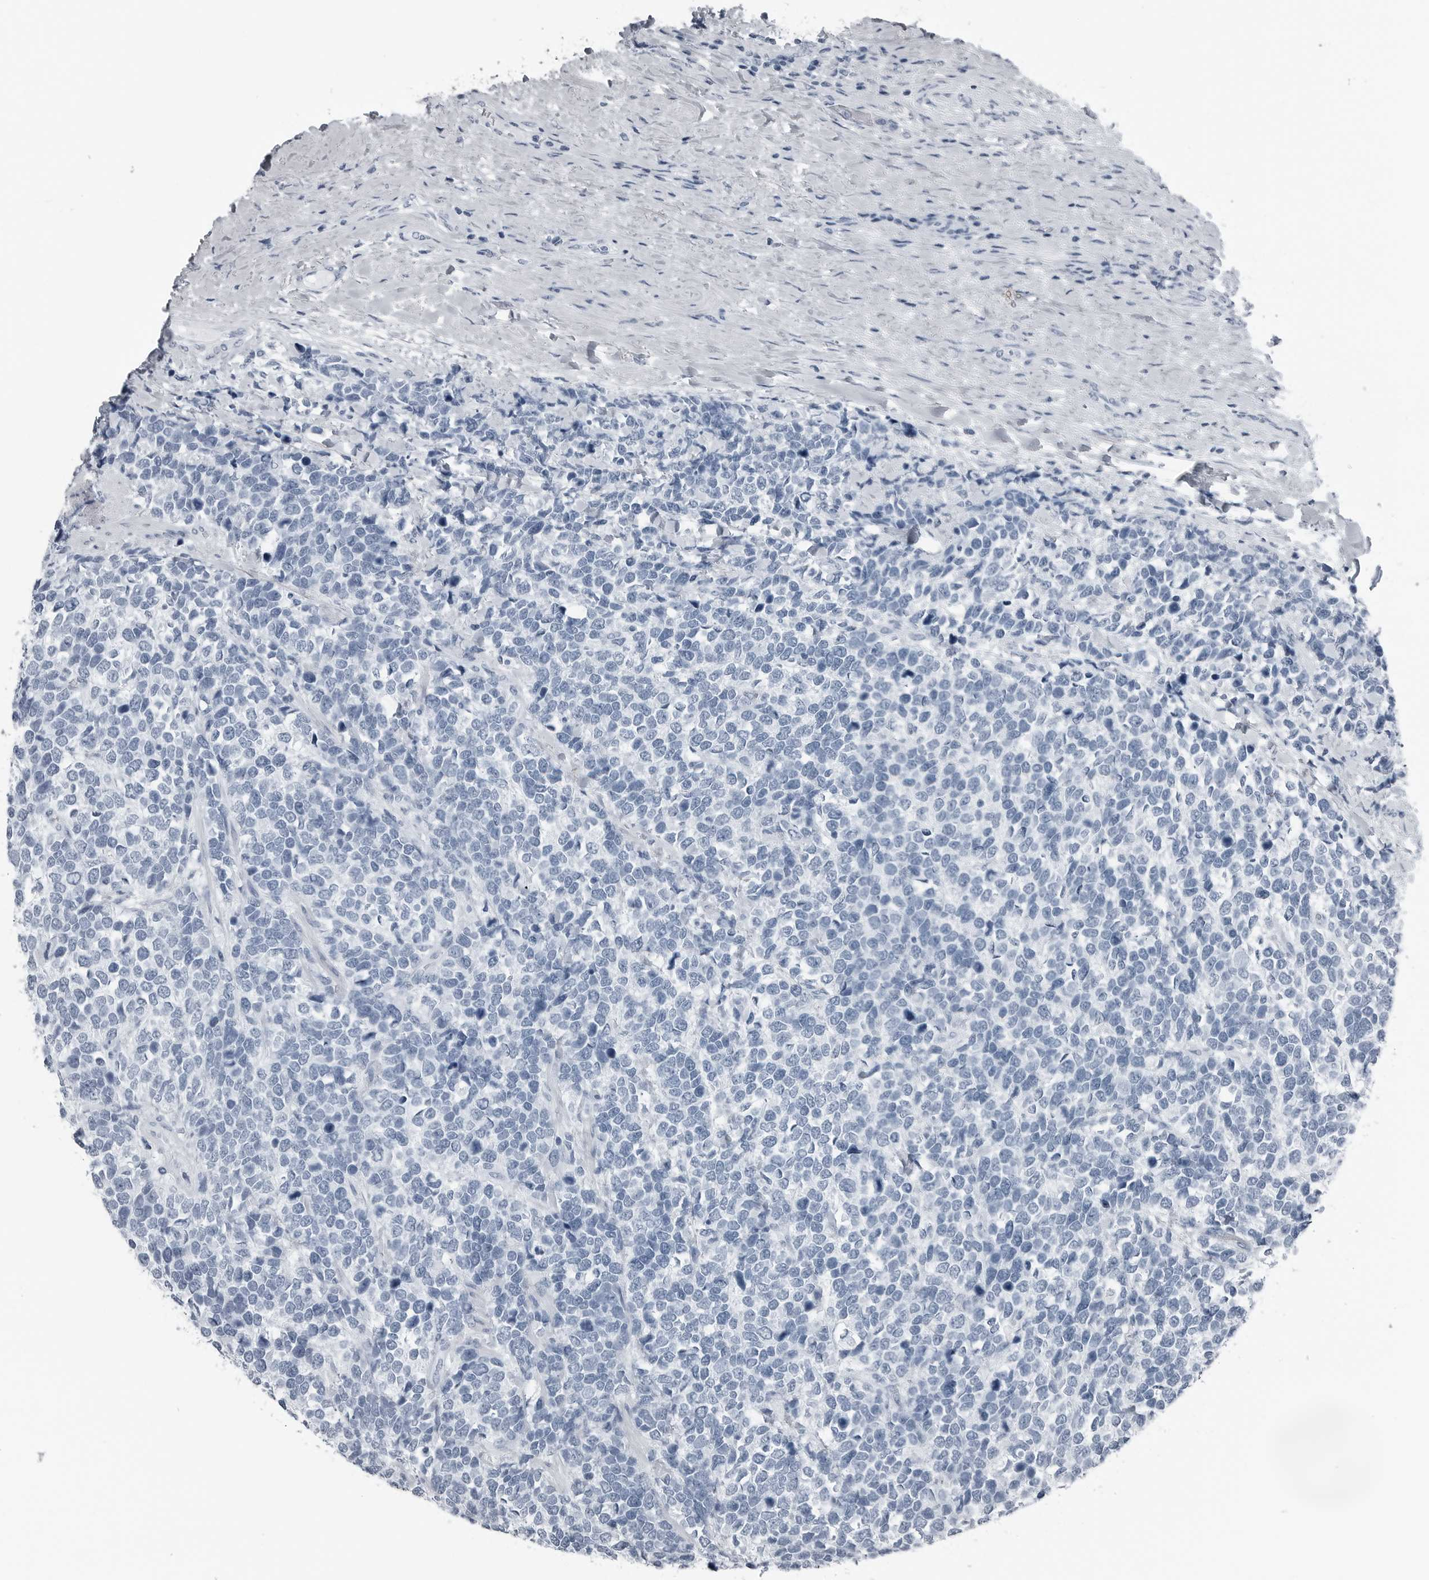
{"staining": {"intensity": "negative", "quantity": "none", "location": "none"}, "tissue": "urothelial cancer", "cell_type": "Tumor cells", "image_type": "cancer", "snomed": [{"axis": "morphology", "description": "Urothelial carcinoma, High grade"}, {"axis": "topography", "description": "Urinary bladder"}], "caption": "Tumor cells show no significant positivity in high-grade urothelial carcinoma.", "gene": "SPINK1", "patient": {"sex": "female", "age": 82}}